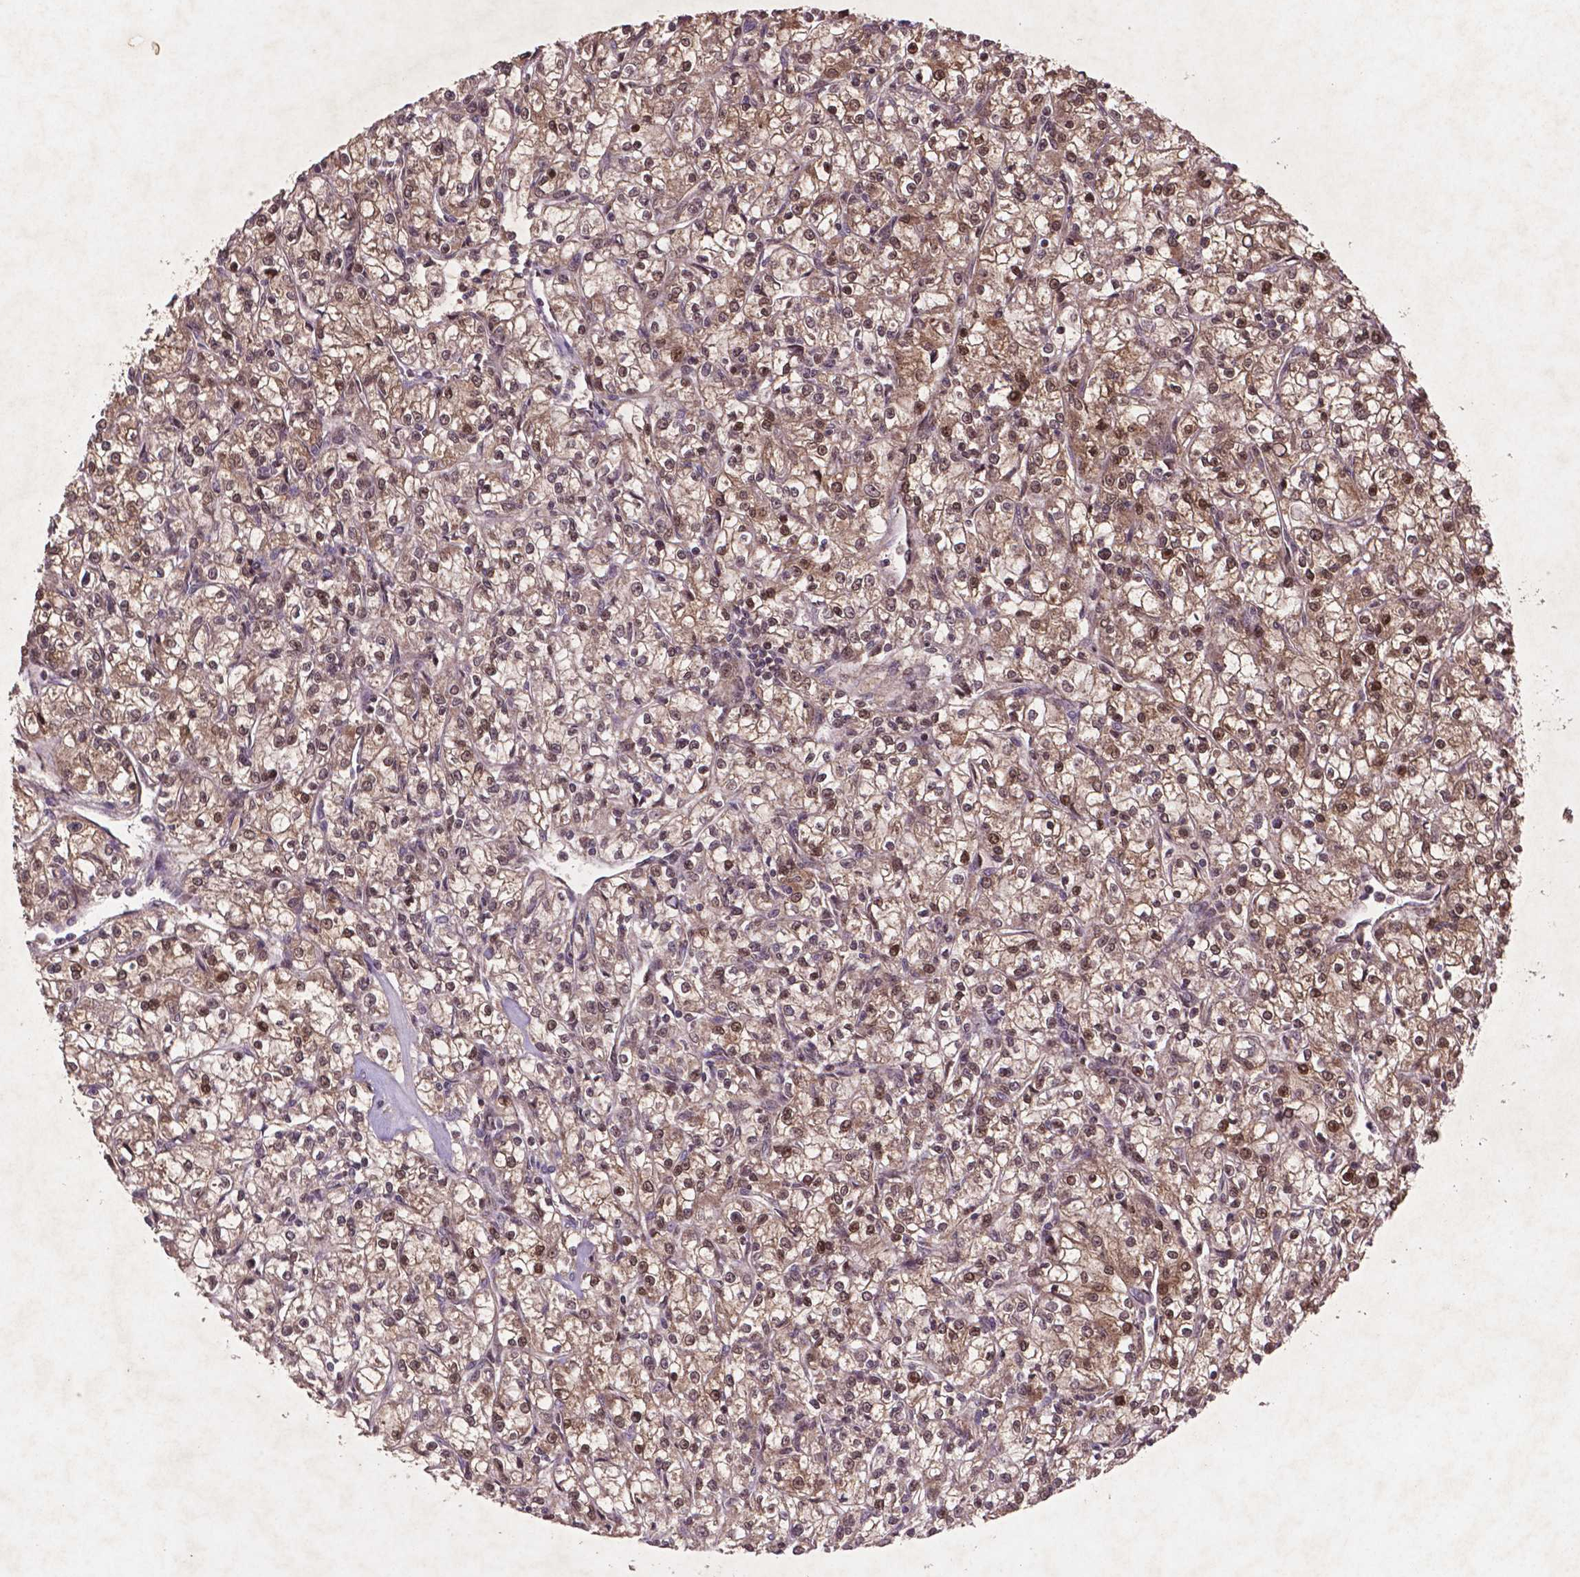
{"staining": {"intensity": "weak", "quantity": ">75%", "location": "cytoplasmic/membranous,nuclear"}, "tissue": "renal cancer", "cell_type": "Tumor cells", "image_type": "cancer", "snomed": [{"axis": "morphology", "description": "Adenocarcinoma, NOS"}, {"axis": "topography", "description": "Kidney"}], "caption": "Immunohistochemistry photomicrograph of neoplastic tissue: human renal cancer (adenocarcinoma) stained using immunohistochemistry (IHC) demonstrates low levels of weak protein expression localized specifically in the cytoplasmic/membranous and nuclear of tumor cells, appearing as a cytoplasmic/membranous and nuclear brown color.", "gene": "GLRX", "patient": {"sex": "female", "age": 59}}